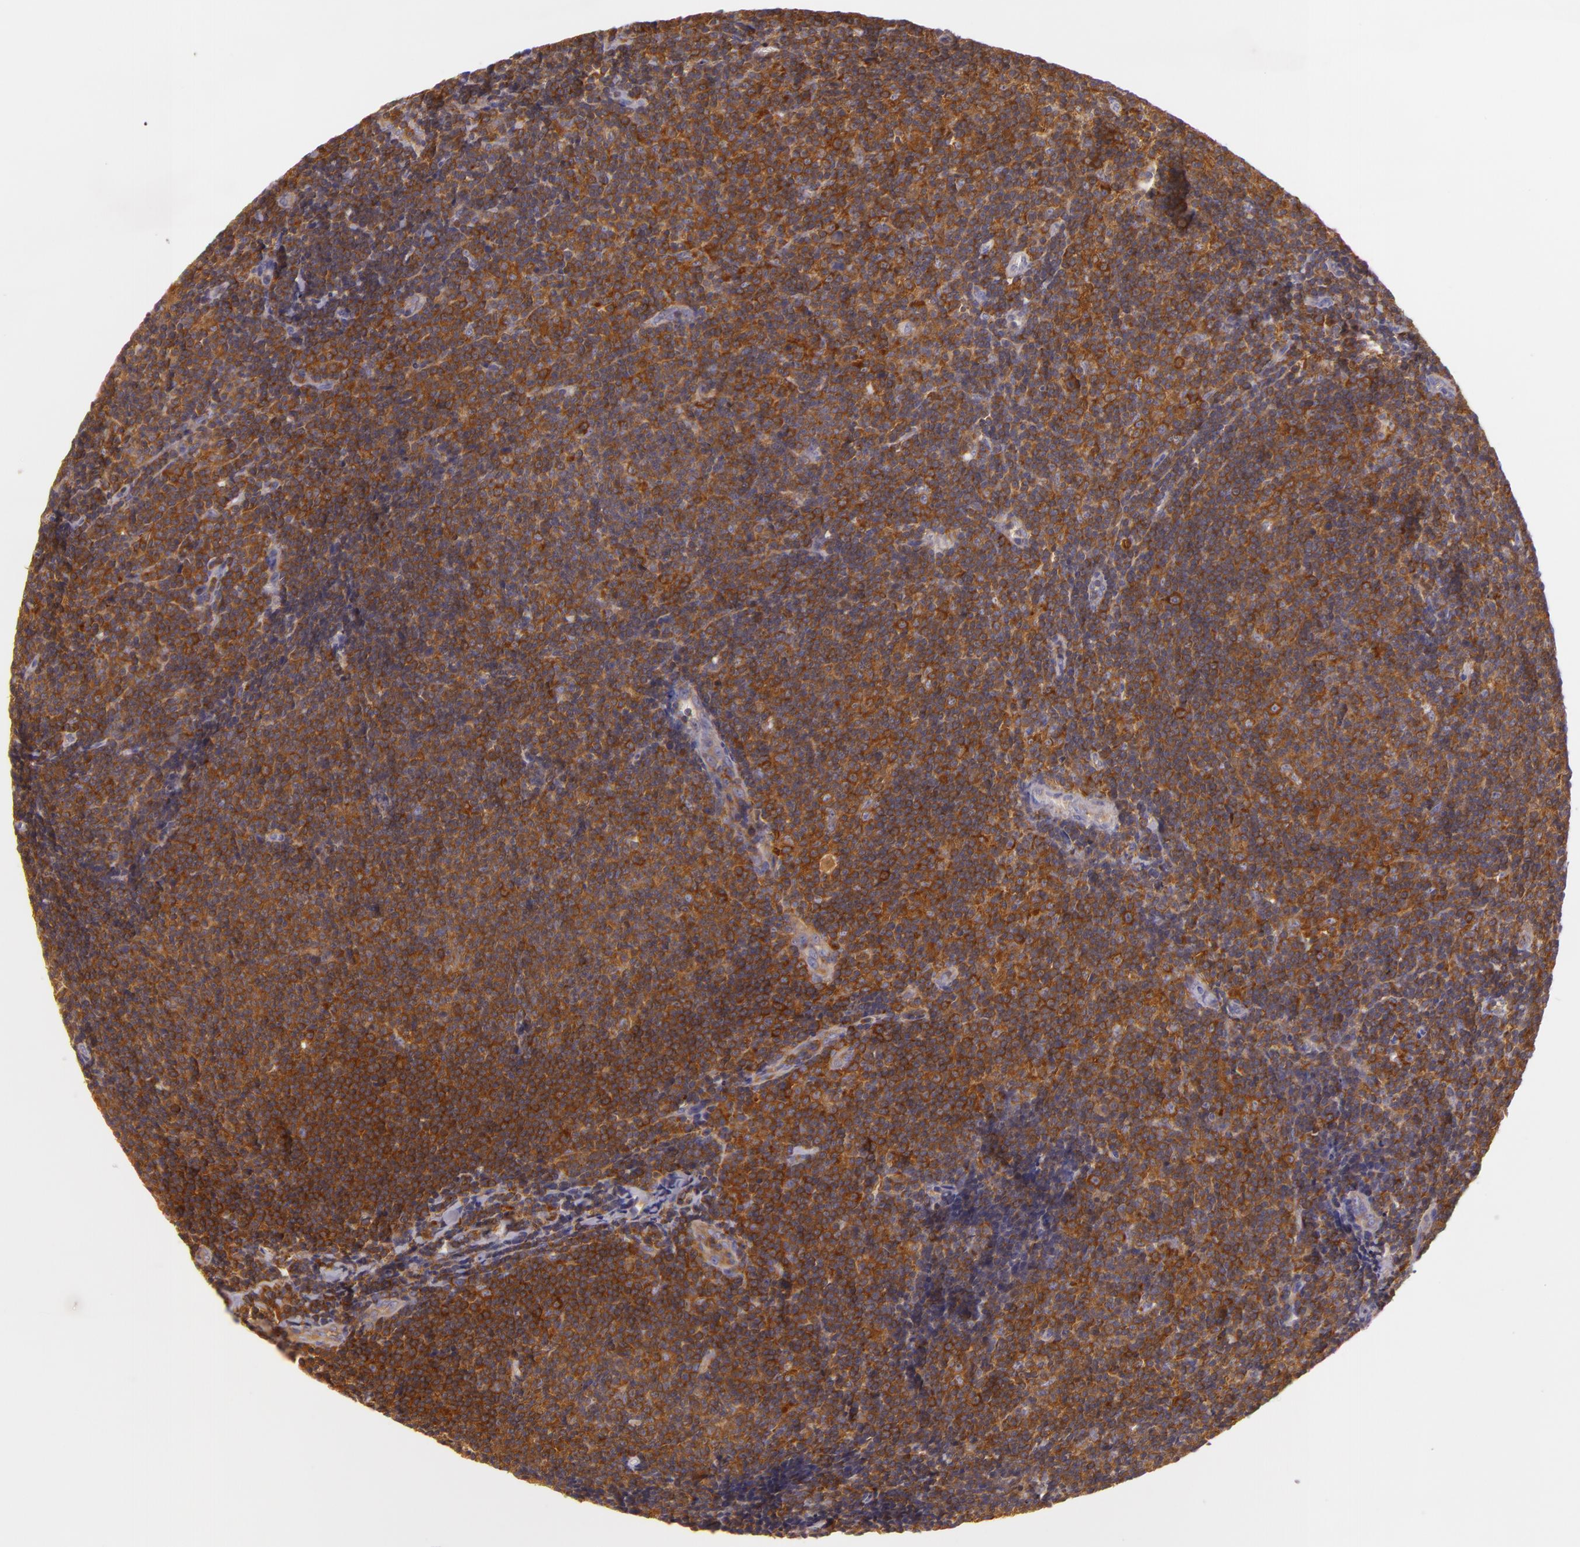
{"staining": {"intensity": "strong", "quantity": ">75%", "location": "cytoplasmic/membranous"}, "tissue": "lymphoma", "cell_type": "Tumor cells", "image_type": "cancer", "snomed": [{"axis": "morphology", "description": "Malignant lymphoma, non-Hodgkin's type, Low grade"}, {"axis": "topography", "description": "Lymph node"}], "caption": "Low-grade malignant lymphoma, non-Hodgkin's type stained for a protein (brown) reveals strong cytoplasmic/membranous positive positivity in about >75% of tumor cells.", "gene": "TLN1", "patient": {"sex": "male", "age": 49}}